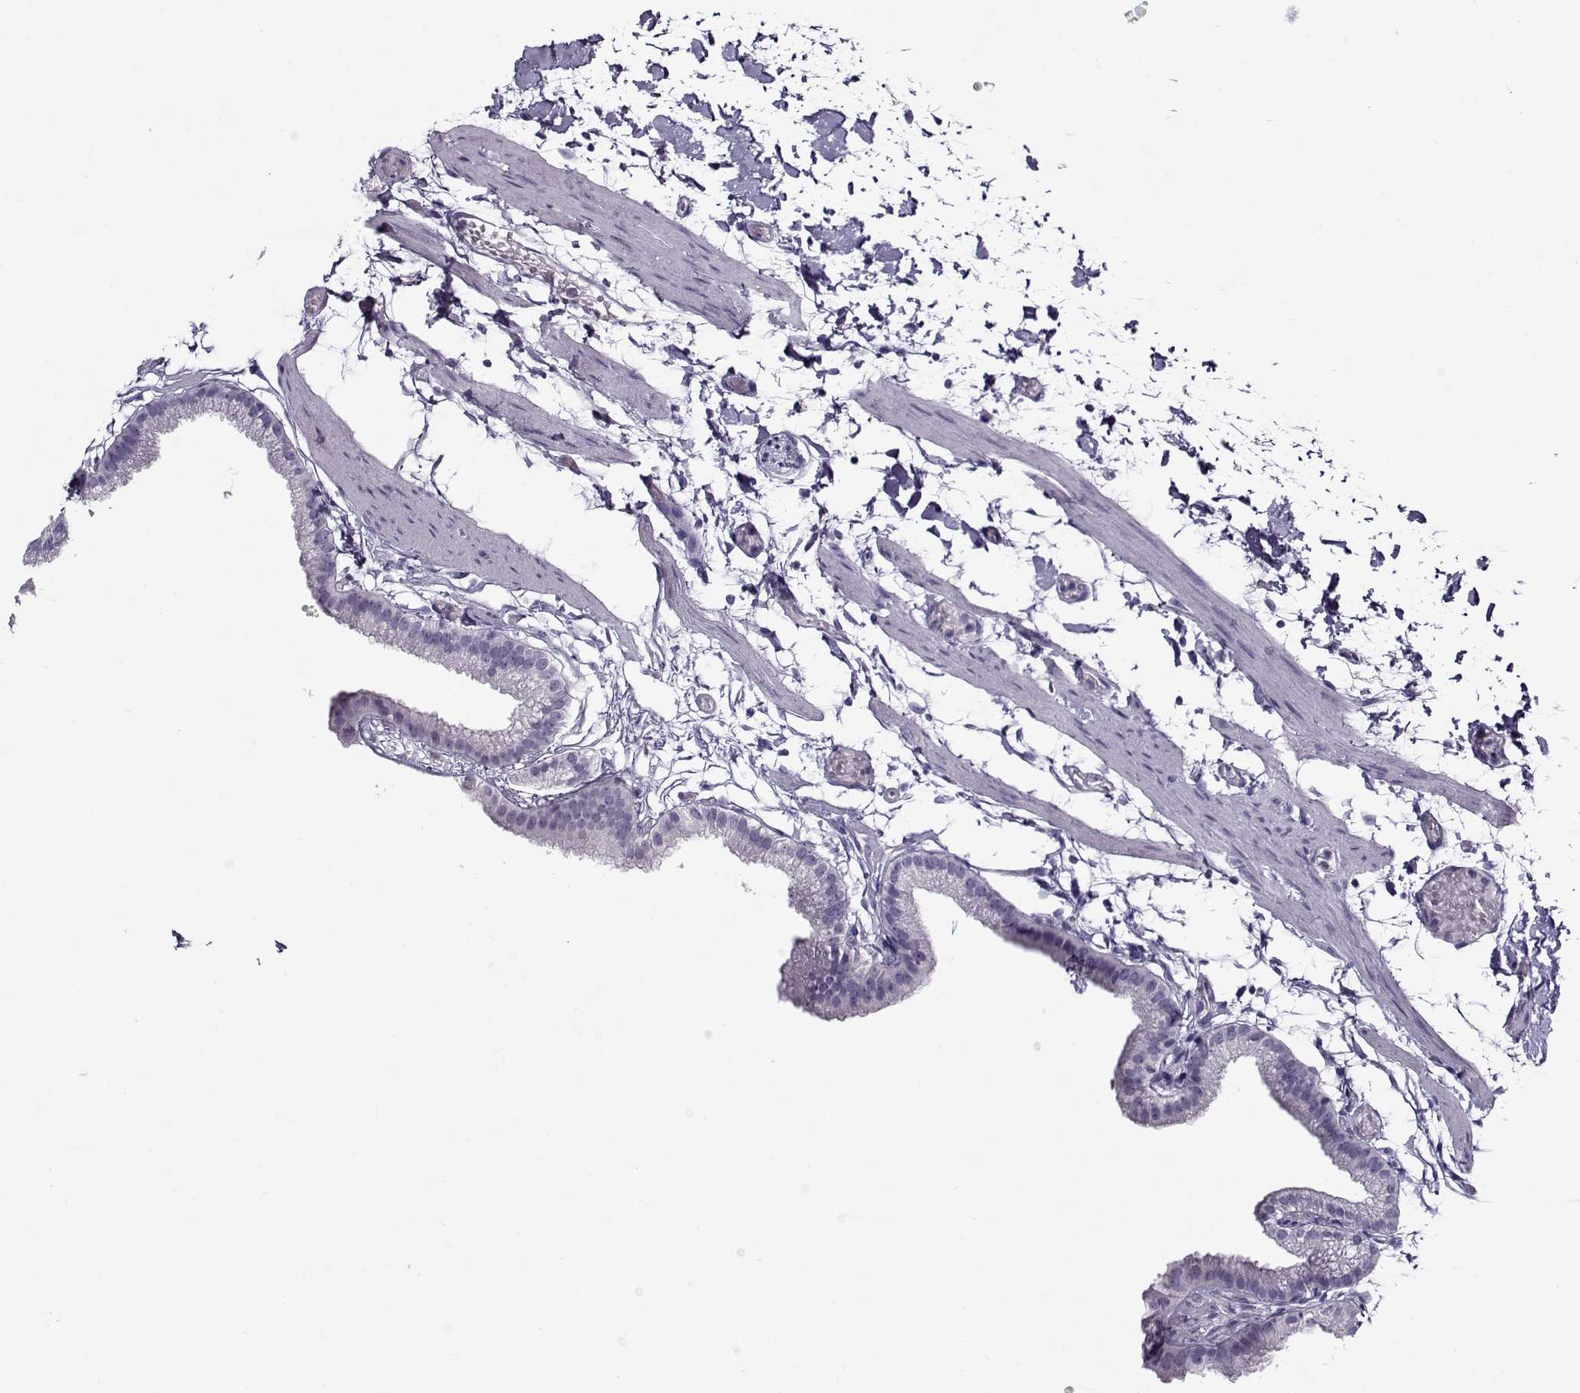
{"staining": {"intensity": "negative", "quantity": "none", "location": "none"}, "tissue": "gallbladder", "cell_type": "Glandular cells", "image_type": "normal", "snomed": [{"axis": "morphology", "description": "Normal tissue, NOS"}, {"axis": "topography", "description": "Gallbladder"}], "caption": "The histopathology image reveals no staining of glandular cells in benign gallbladder. (Immunohistochemistry (ihc), brightfield microscopy, high magnification).", "gene": "GAGE10", "patient": {"sex": "female", "age": 45}}